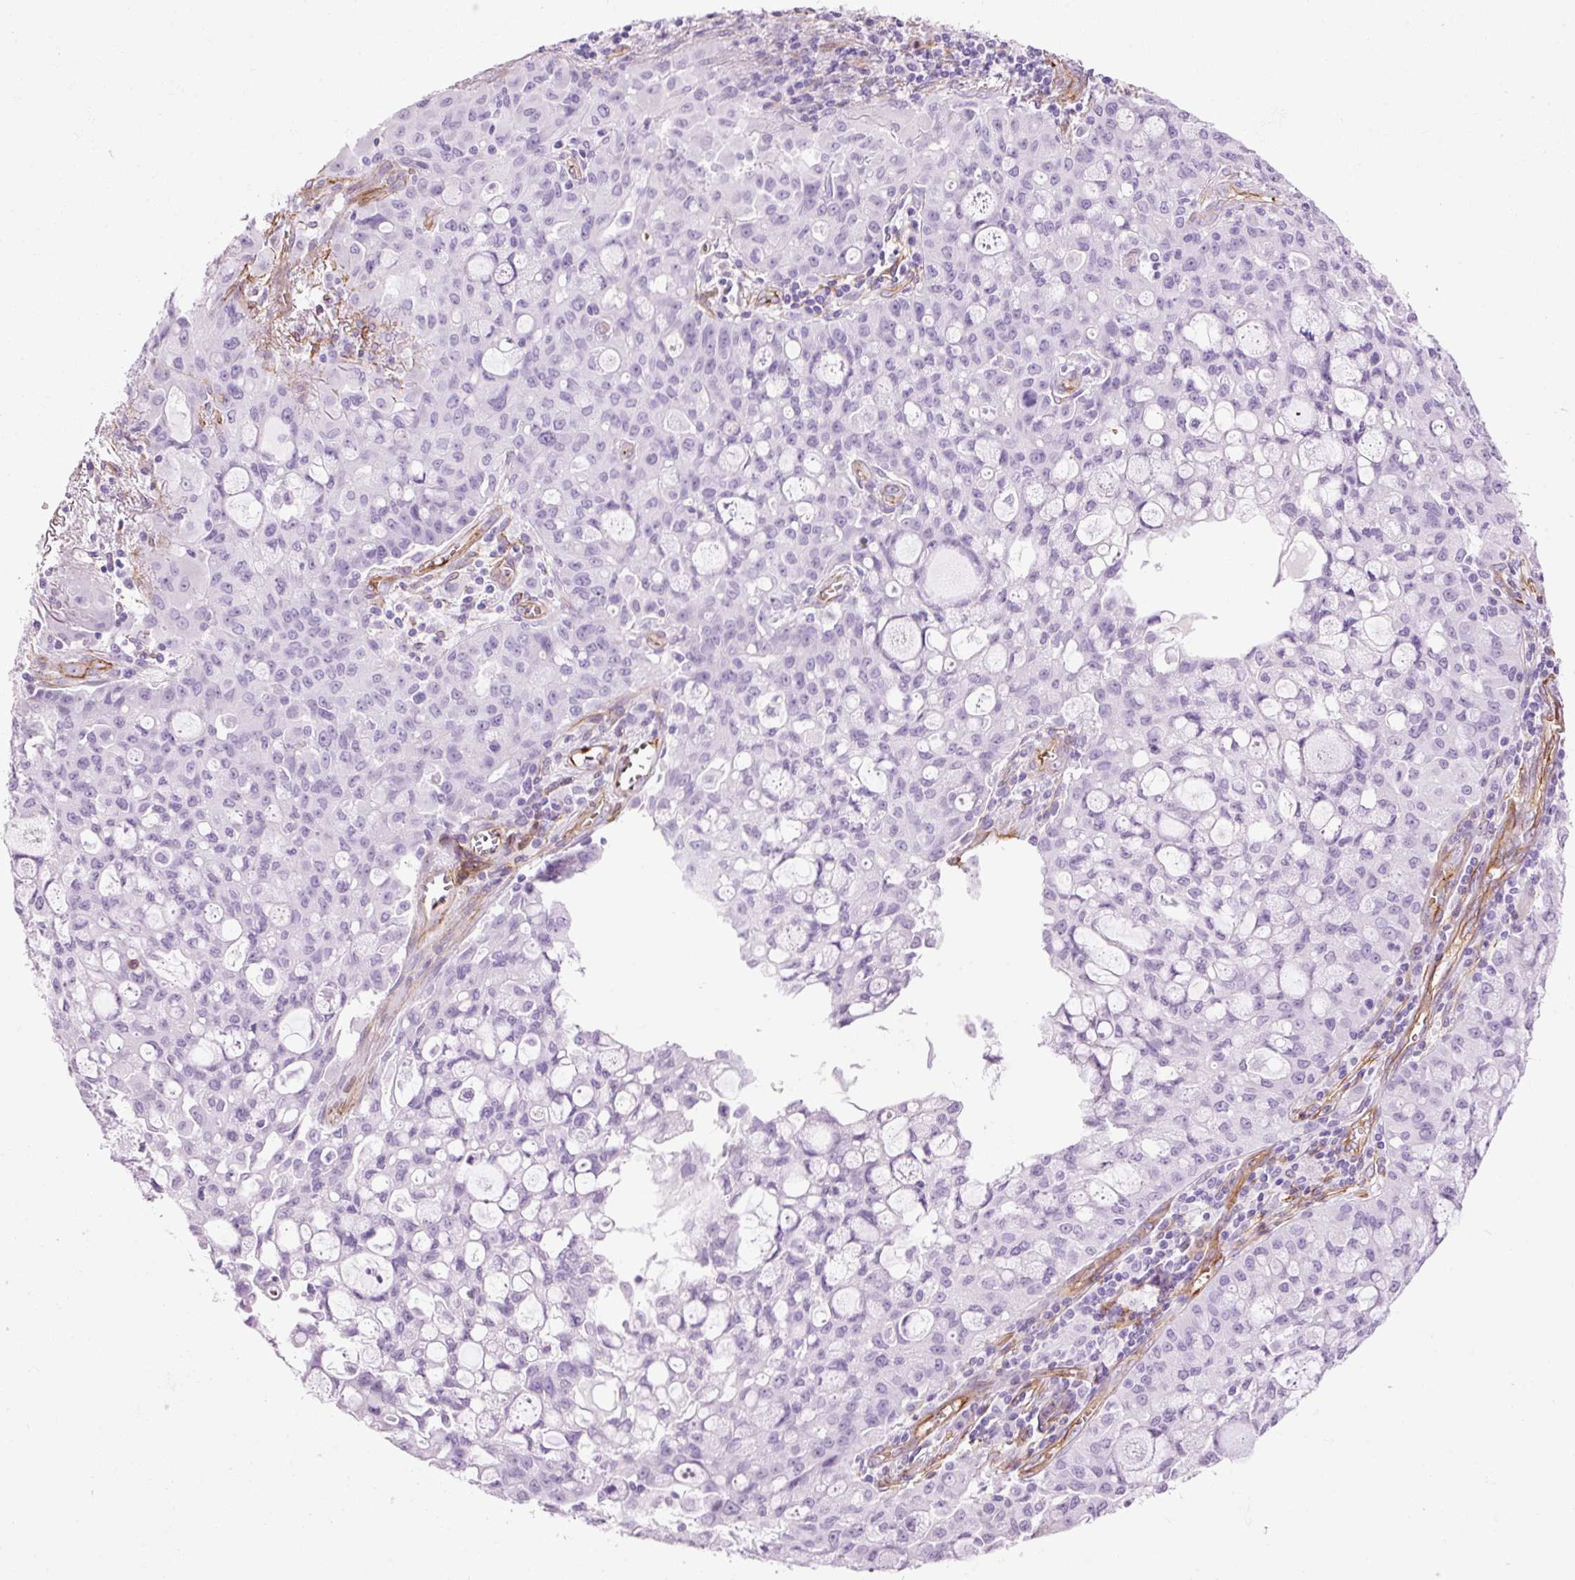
{"staining": {"intensity": "negative", "quantity": "none", "location": "none"}, "tissue": "lung cancer", "cell_type": "Tumor cells", "image_type": "cancer", "snomed": [{"axis": "morphology", "description": "Adenocarcinoma, NOS"}, {"axis": "topography", "description": "Lung"}], "caption": "The IHC micrograph has no significant staining in tumor cells of lung cancer tissue. The staining was performed using DAB to visualize the protein expression in brown, while the nuclei were stained in blue with hematoxylin (Magnification: 20x).", "gene": "CAV1", "patient": {"sex": "female", "age": 44}}